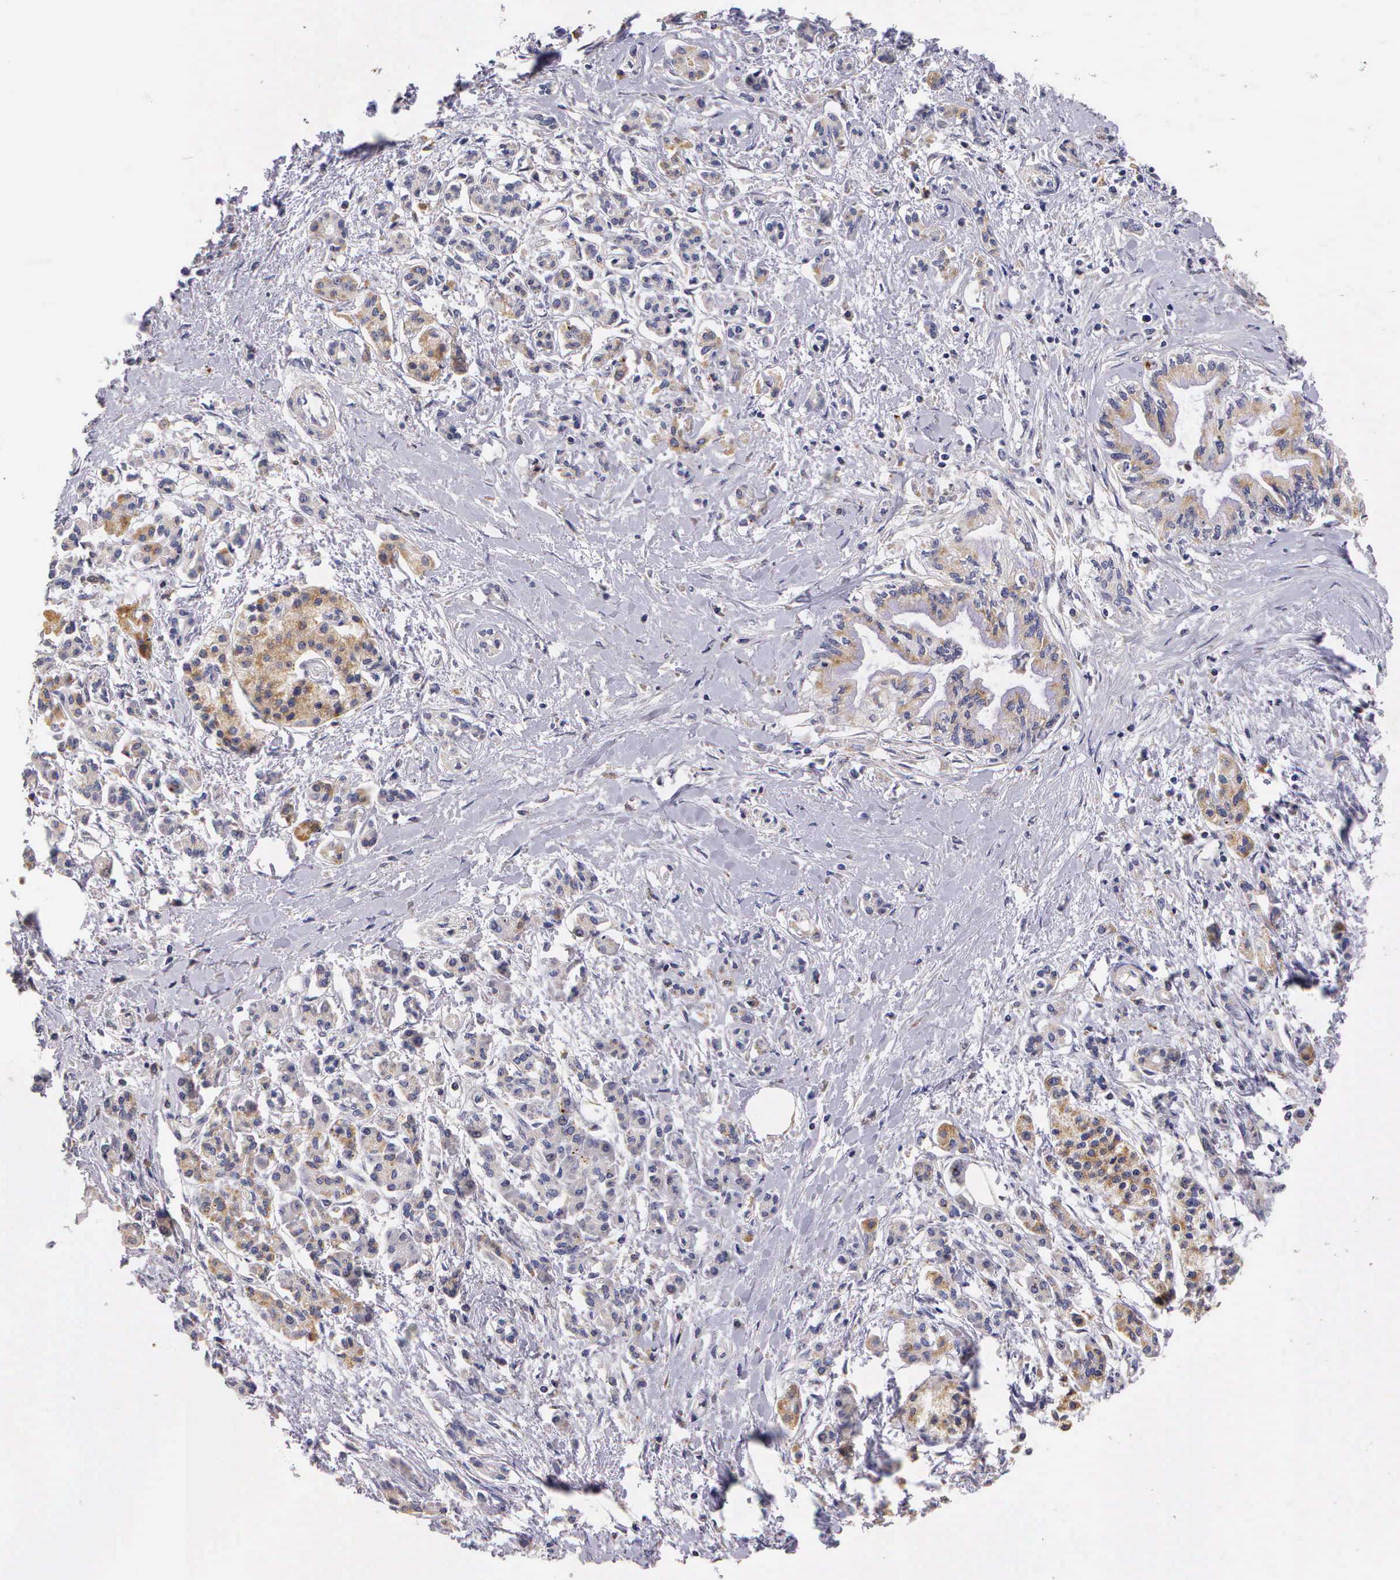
{"staining": {"intensity": "weak", "quantity": "25%-75%", "location": "cytoplasmic/membranous"}, "tissue": "pancreatic cancer", "cell_type": "Tumor cells", "image_type": "cancer", "snomed": [{"axis": "morphology", "description": "Adenocarcinoma, NOS"}, {"axis": "topography", "description": "Pancreas"}], "caption": "IHC of human pancreatic cancer (adenocarcinoma) displays low levels of weak cytoplasmic/membranous positivity in about 25%-75% of tumor cells.", "gene": "ESR1", "patient": {"sex": "female", "age": 64}}